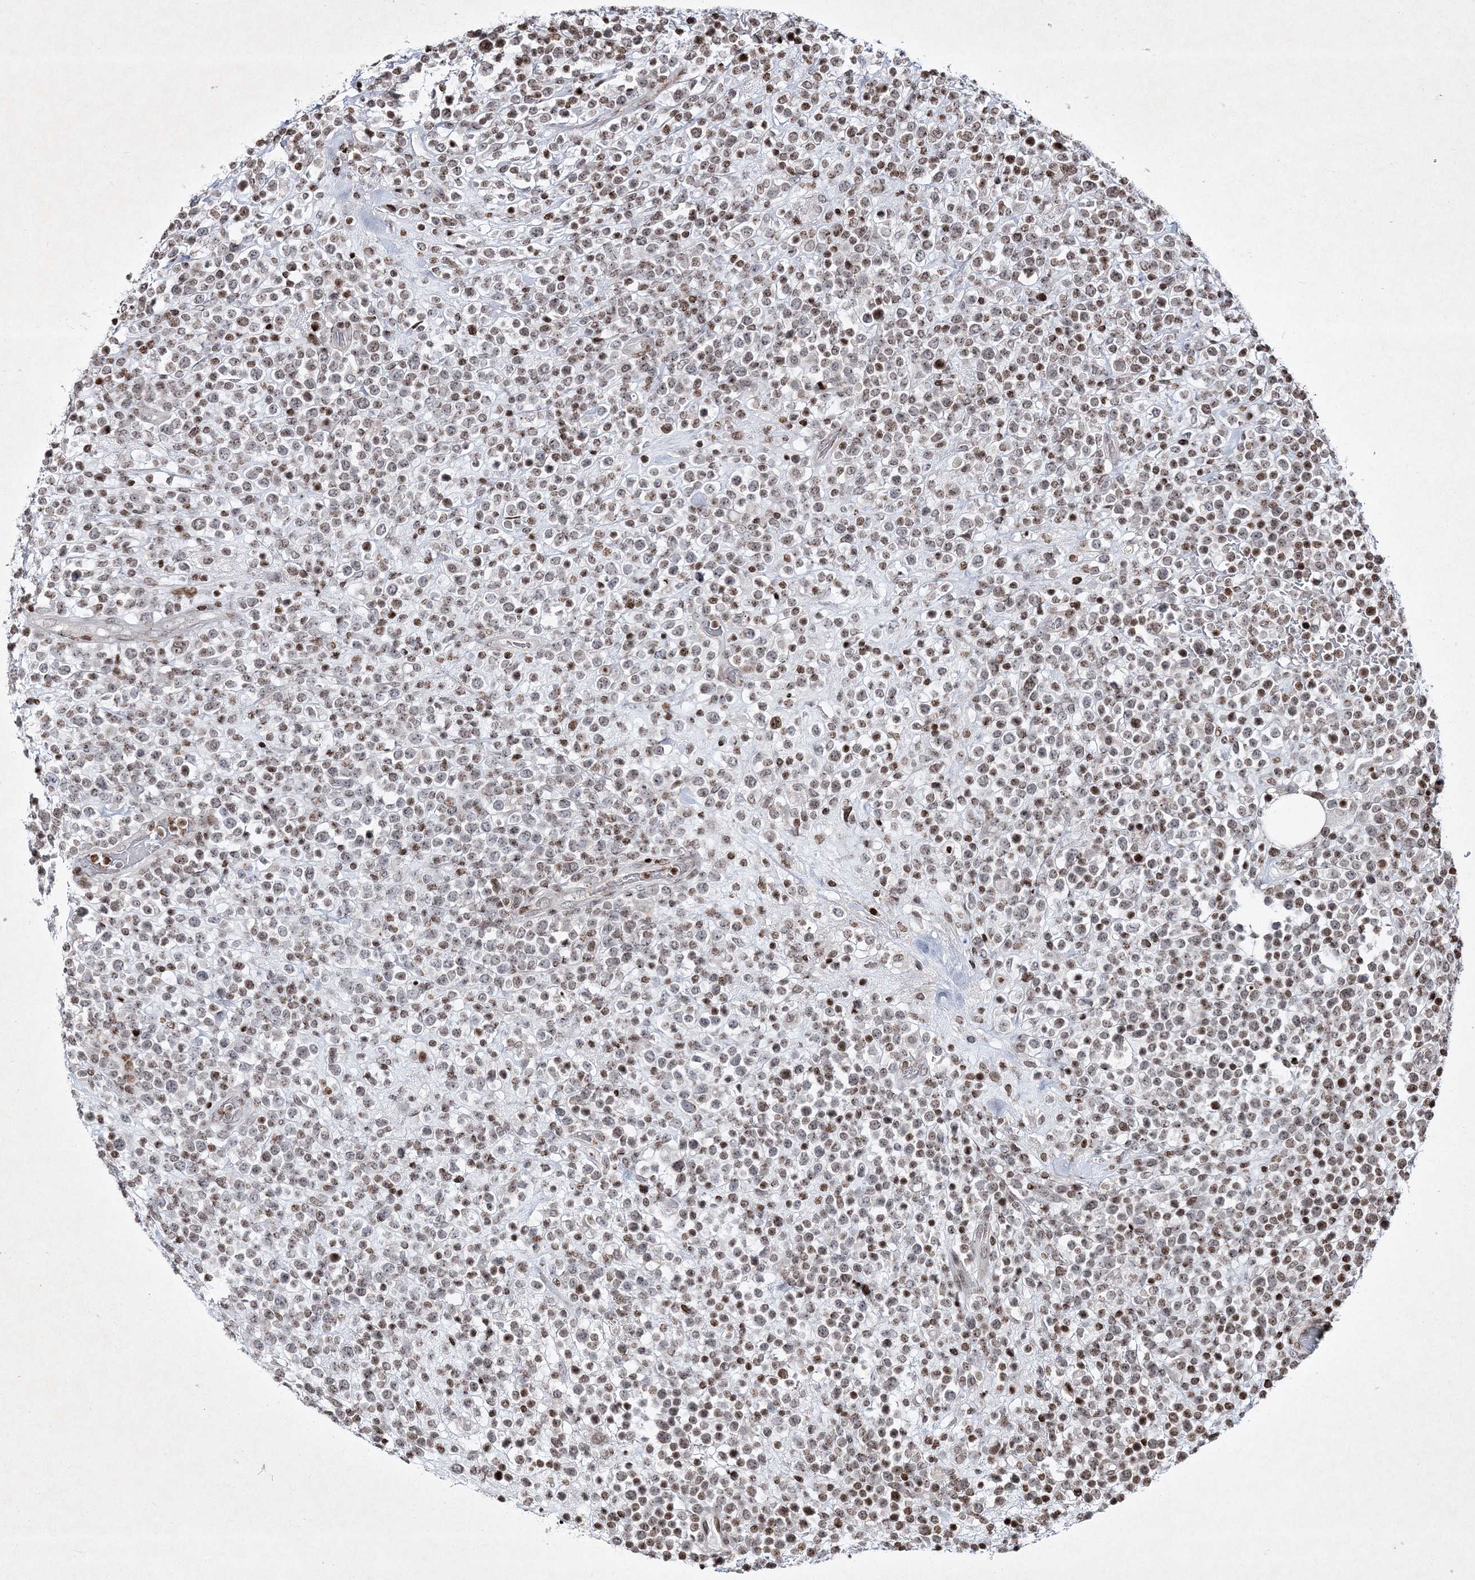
{"staining": {"intensity": "moderate", "quantity": "25%-75%", "location": "nuclear"}, "tissue": "lymphoma", "cell_type": "Tumor cells", "image_type": "cancer", "snomed": [{"axis": "morphology", "description": "Malignant lymphoma, non-Hodgkin's type, High grade"}, {"axis": "topography", "description": "Colon"}], "caption": "High-grade malignant lymphoma, non-Hodgkin's type stained with a protein marker shows moderate staining in tumor cells.", "gene": "SMIM29", "patient": {"sex": "female", "age": 53}}